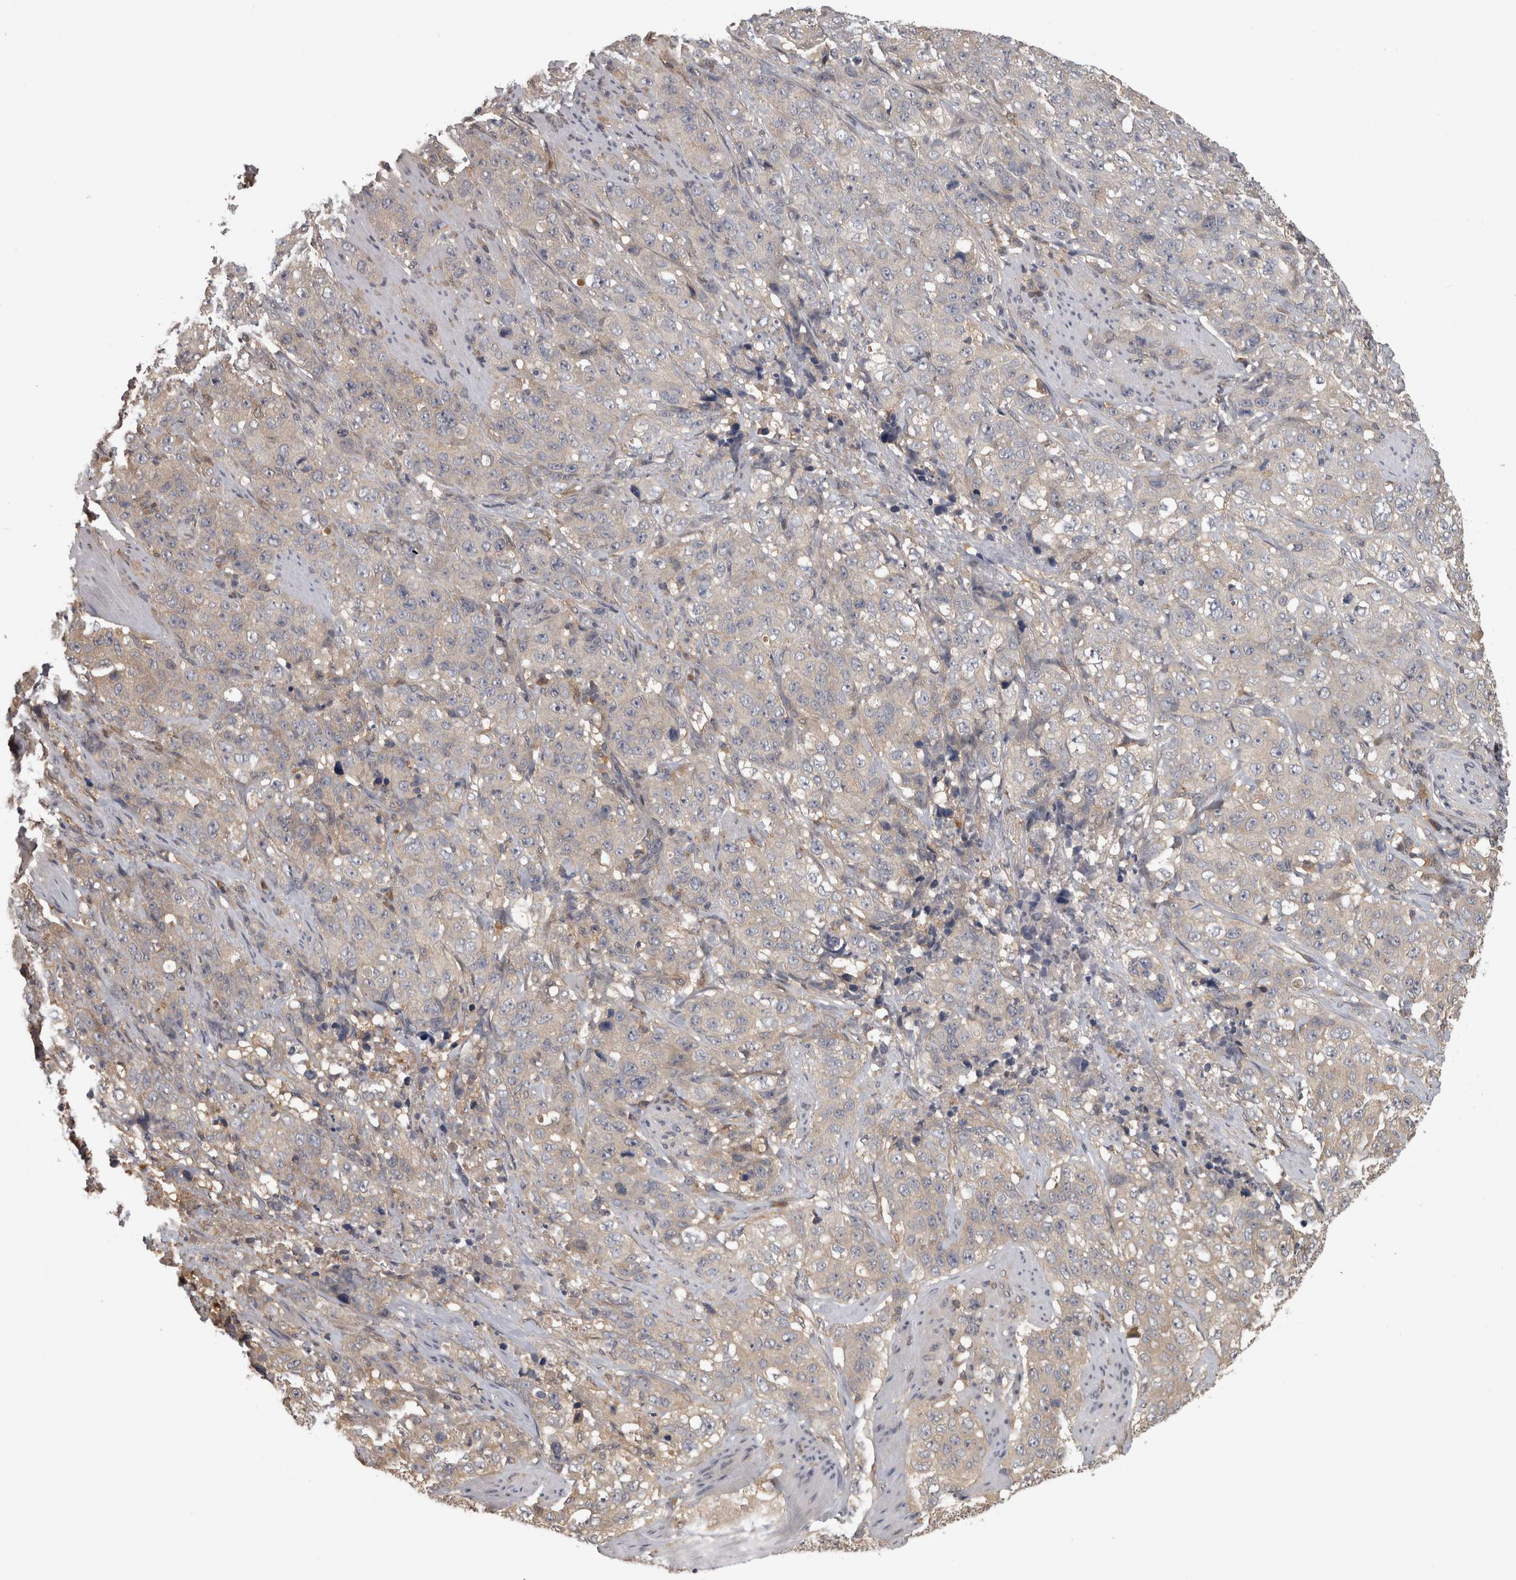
{"staining": {"intensity": "weak", "quantity": "<25%", "location": "cytoplasmic/membranous"}, "tissue": "stomach cancer", "cell_type": "Tumor cells", "image_type": "cancer", "snomed": [{"axis": "morphology", "description": "Adenocarcinoma, NOS"}, {"axis": "topography", "description": "Stomach"}], "caption": "This photomicrograph is of stomach cancer (adenocarcinoma) stained with immunohistochemistry (IHC) to label a protein in brown with the nuclei are counter-stained blue. There is no expression in tumor cells.", "gene": "APRT", "patient": {"sex": "male", "age": 48}}